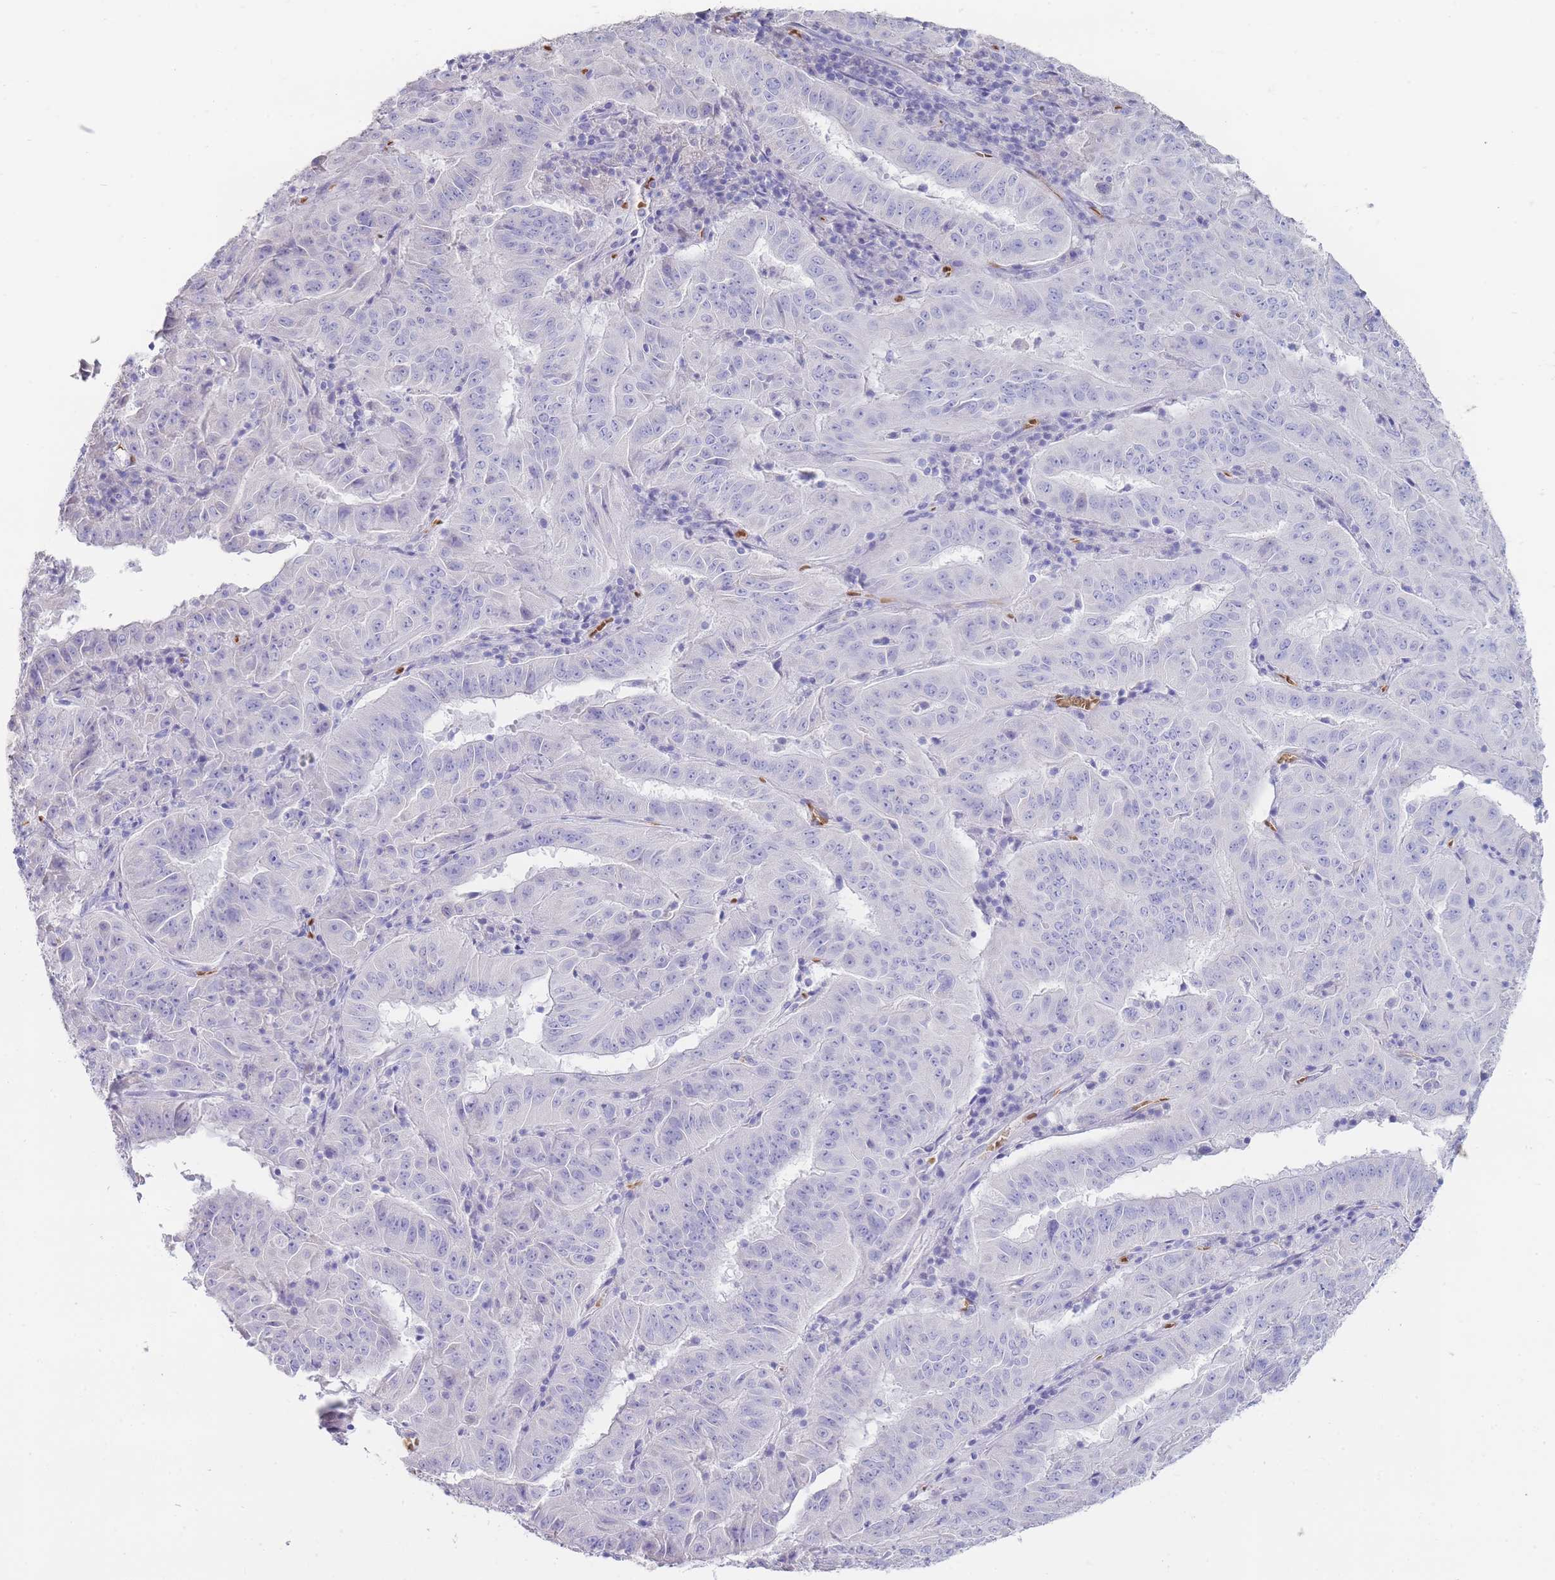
{"staining": {"intensity": "negative", "quantity": "none", "location": "none"}, "tissue": "pancreatic cancer", "cell_type": "Tumor cells", "image_type": "cancer", "snomed": [{"axis": "morphology", "description": "Adenocarcinoma, NOS"}, {"axis": "topography", "description": "Pancreas"}], "caption": "Immunohistochemistry photomicrograph of pancreatic cancer stained for a protein (brown), which demonstrates no staining in tumor cells.", "gene": "HBG2", "patient": {"sex": "male", "age": 63}}